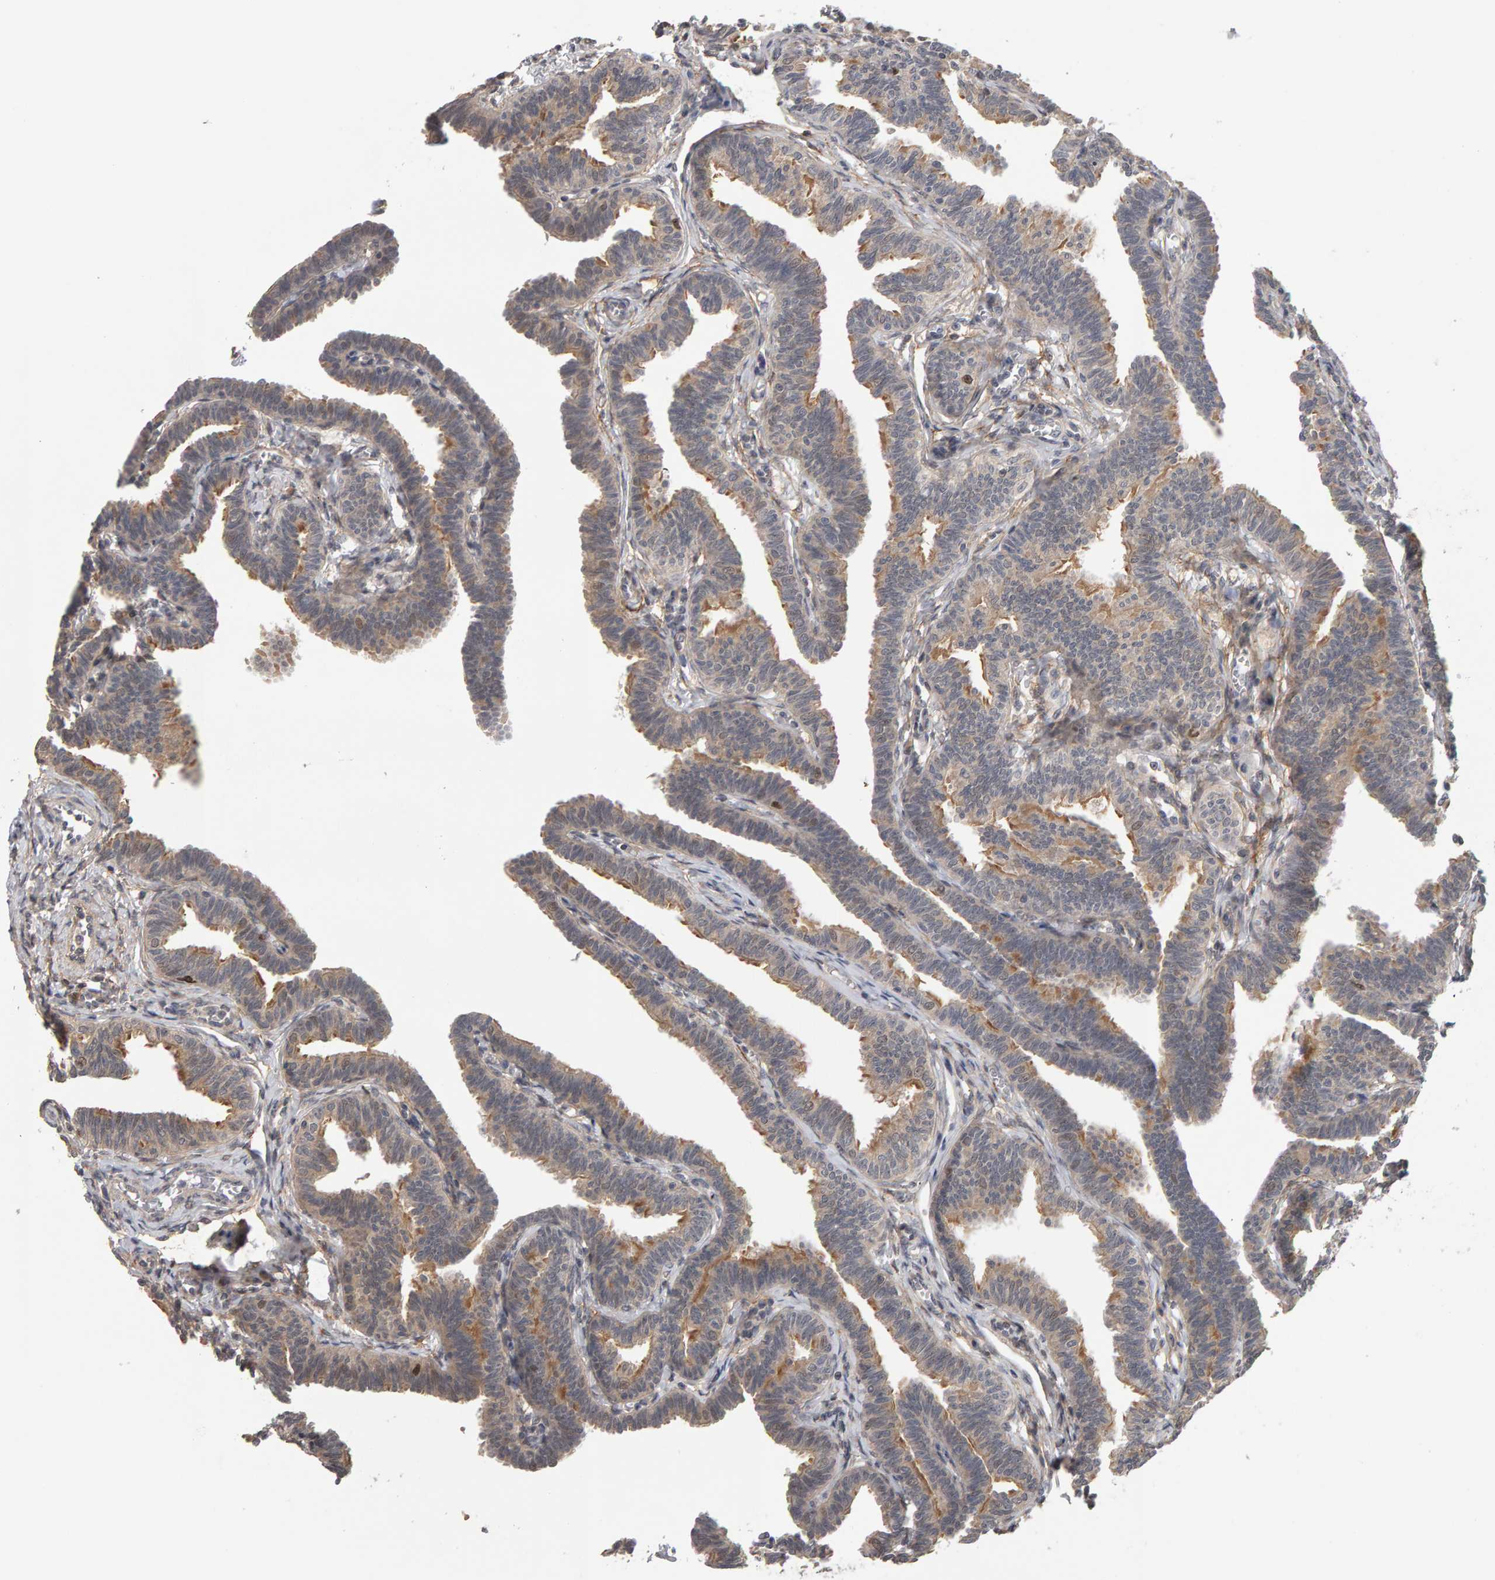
{"staining": {"intensity": "moderate", "quantity": "25%-75%", "location": "cytoplasmic/membranous,nuclear"}, "tissue": "fallopian tube", "cell_type": "Glandular cells", "image_type": "normal", "snomed": [{"axis": "morphology", "description": "Normal tissue, NOS"}, {"axis": "topography", "description": "Fallopian tube"}, {"axis": "topography", "description": "Ovary"}], "caption": "This photomicrograph displays IHC staining of unremarkable human fallopian tube, with medium moderate cytoplasmic/membranous,nuclear expression in about 25%-75% of glandular cells.", "gene": "CDCA5", "patient": {"sex": "female", "age": 23}}